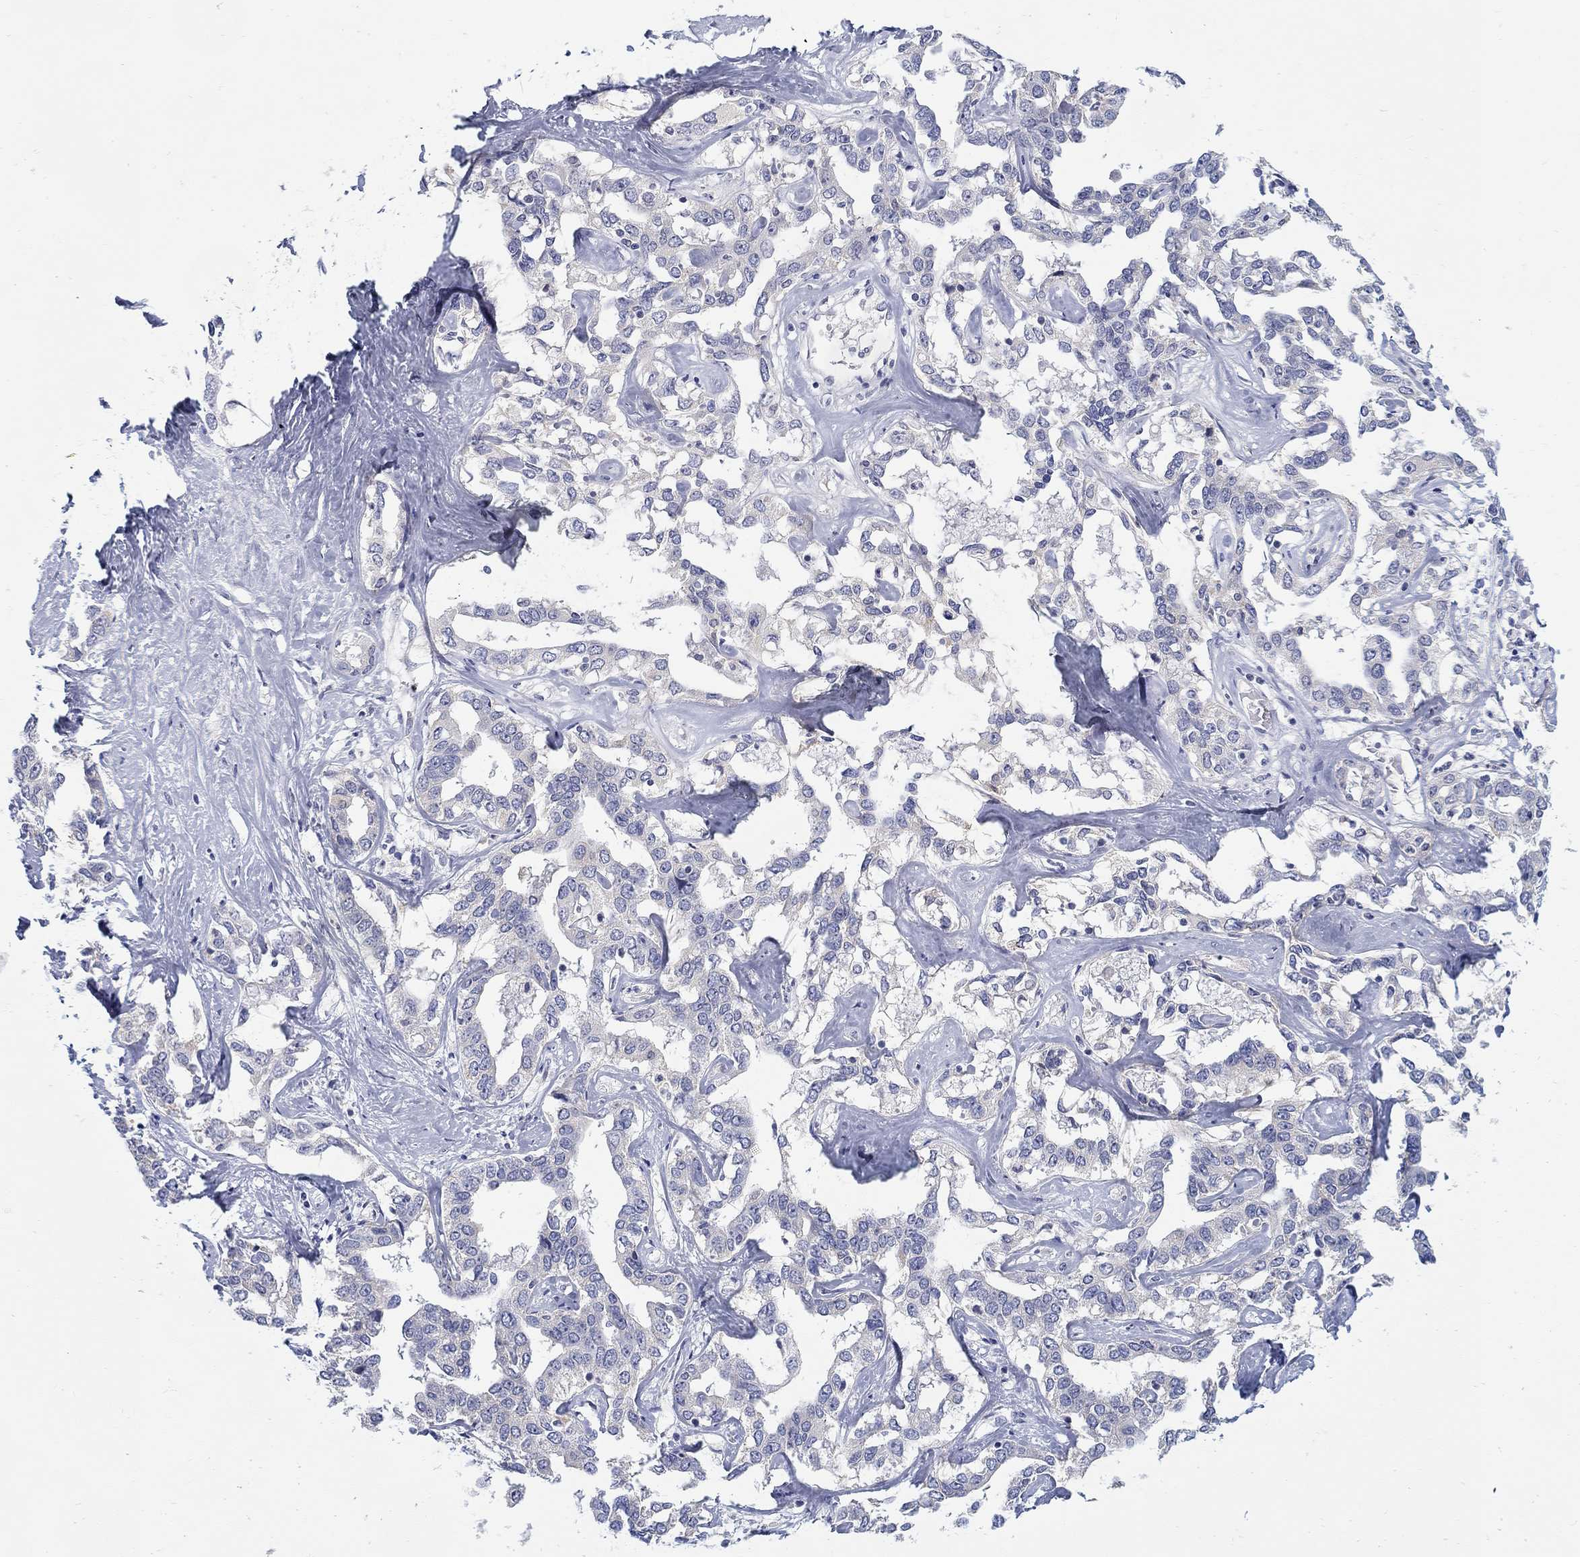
{"staining": {"intensity": "negative", "quantity": "none", "location": "none"}, "tissue": "liver cancer", "cell_type": "Tumor cells", "image_type": "cancer", "snomed": [{"axis": "morphology", "description": "Cholangiocarcinoma"}, {"axis": "topography", "description": "Liver"}], "caption": "A high-resolution histopathology image shows immunohistochemistry staining of liver cancer, which demonstrates no significant staining in tumor cells. (Immunohistochemistry (ihc), brightfield microscopy, high magnification).", "gene": "ABCA4", "patient": {"sex": "male", "age": 59}}